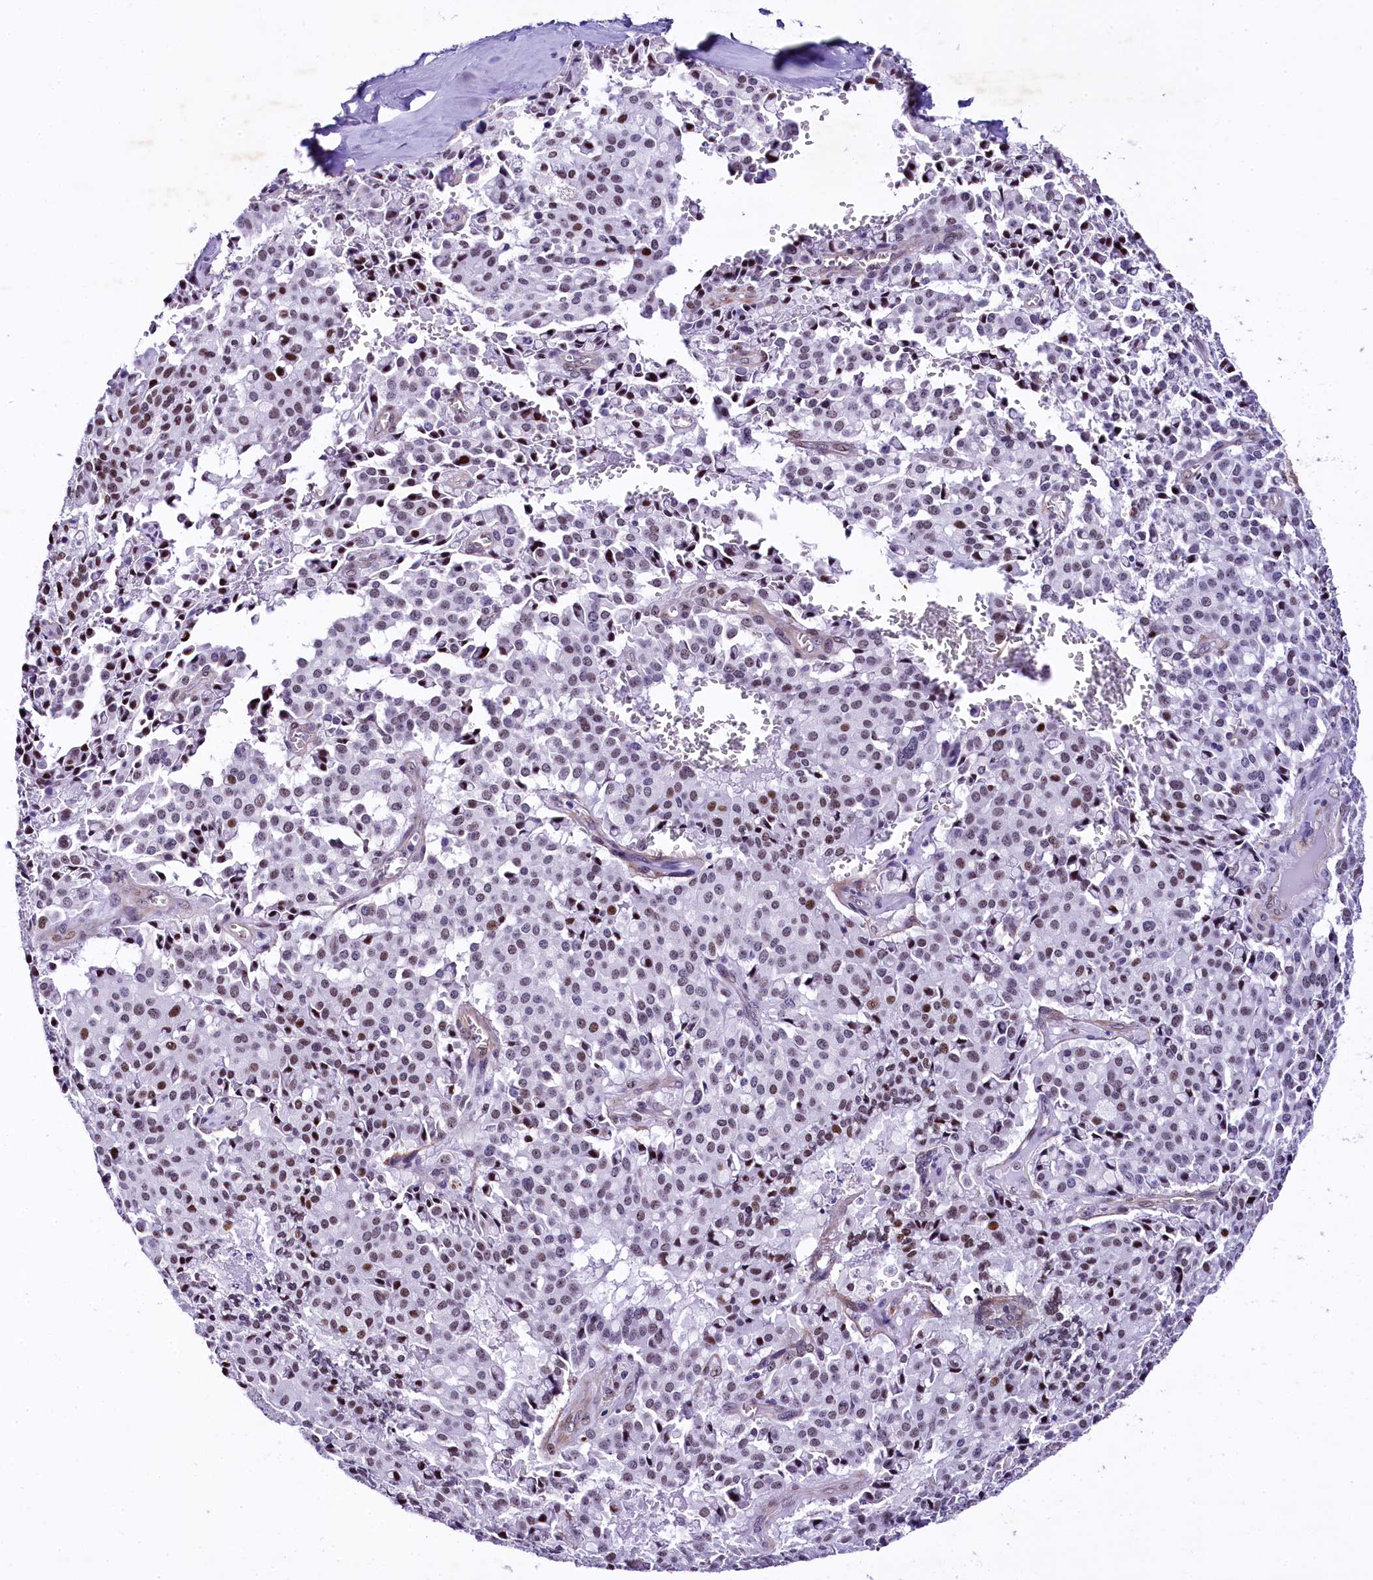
{"staining": {"intensity": "moderate", "quantity": "<25%", "location": "nuclear"}, "tissue": "pancreatic cancer", "cell_type": "Tumor cells", "image_type": "cancer", "snomed": [{"axis": "morphology", "description": "Adenocarcinoma, NOS"}, {"axis": "topography", "description": "Pancreas"}], "caption": "Brown immunohistochemical staining in adenocarcinoma (pancreatic) reveals moderate nuclear positivity in about <25% of tumor cells.", "gene": "SAMD10", "patient": {"sex": "male", "age": 65}}